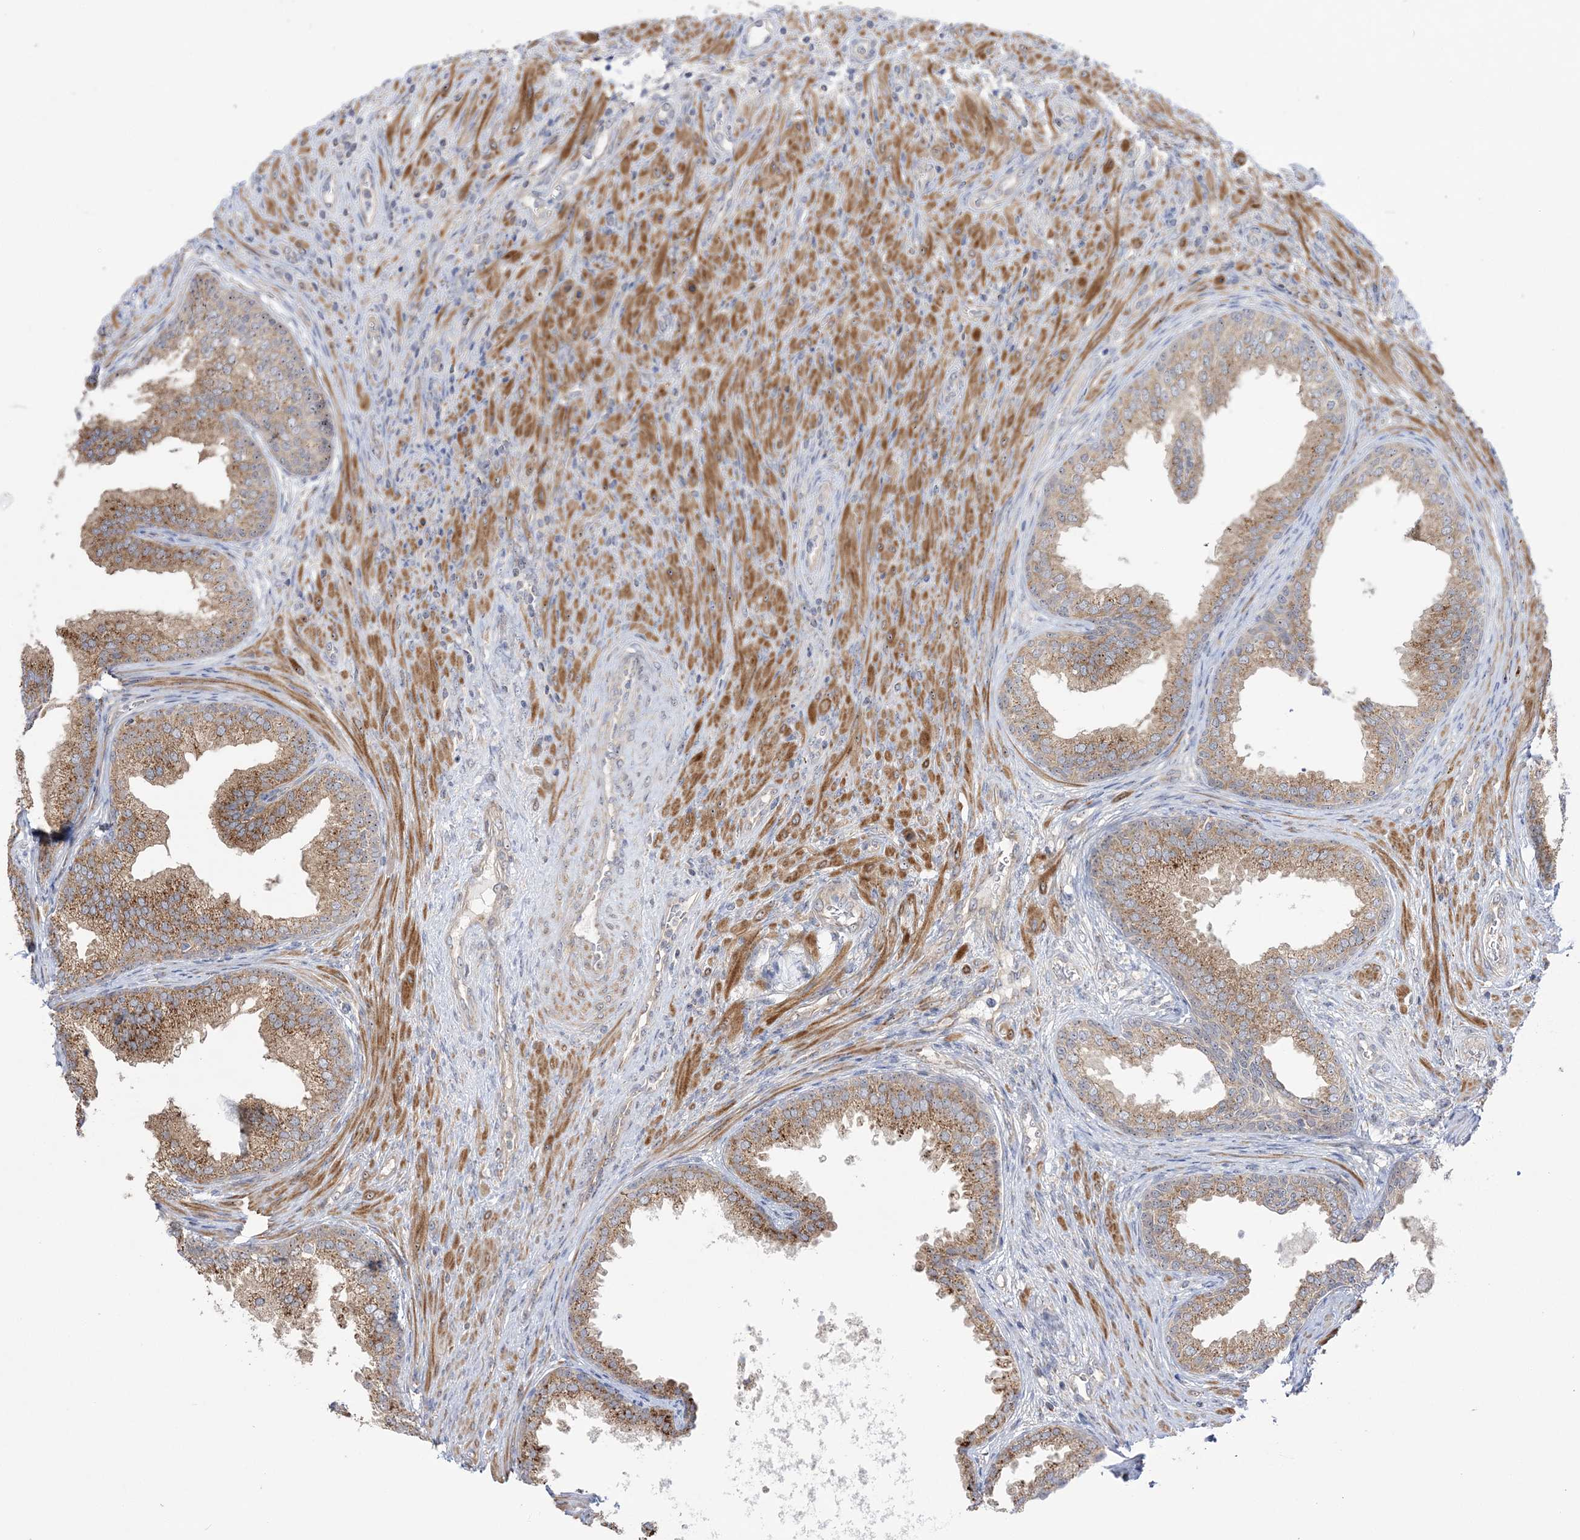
{"staining": {"intensity": "moderate", "quantity": ">75%", "location": "cytoplasmic/membranous"}, "tissue": "prostate", "cell_type": "Glandular cells", "image_type": "normal", "snomed": [{"axis": "morphology", "description": "Normal tissue, NOS"}, {"axis": "topography", "description": "Prostate"}], "caption": "There is medium levels of moderate cytoplasmic/membranous expression in glandular cells of benign prostate, as demonstrated by immunohistochemical staining (brown color).", "gene": "MMADHC", "patient": {"sex": "male", "age": 76}}